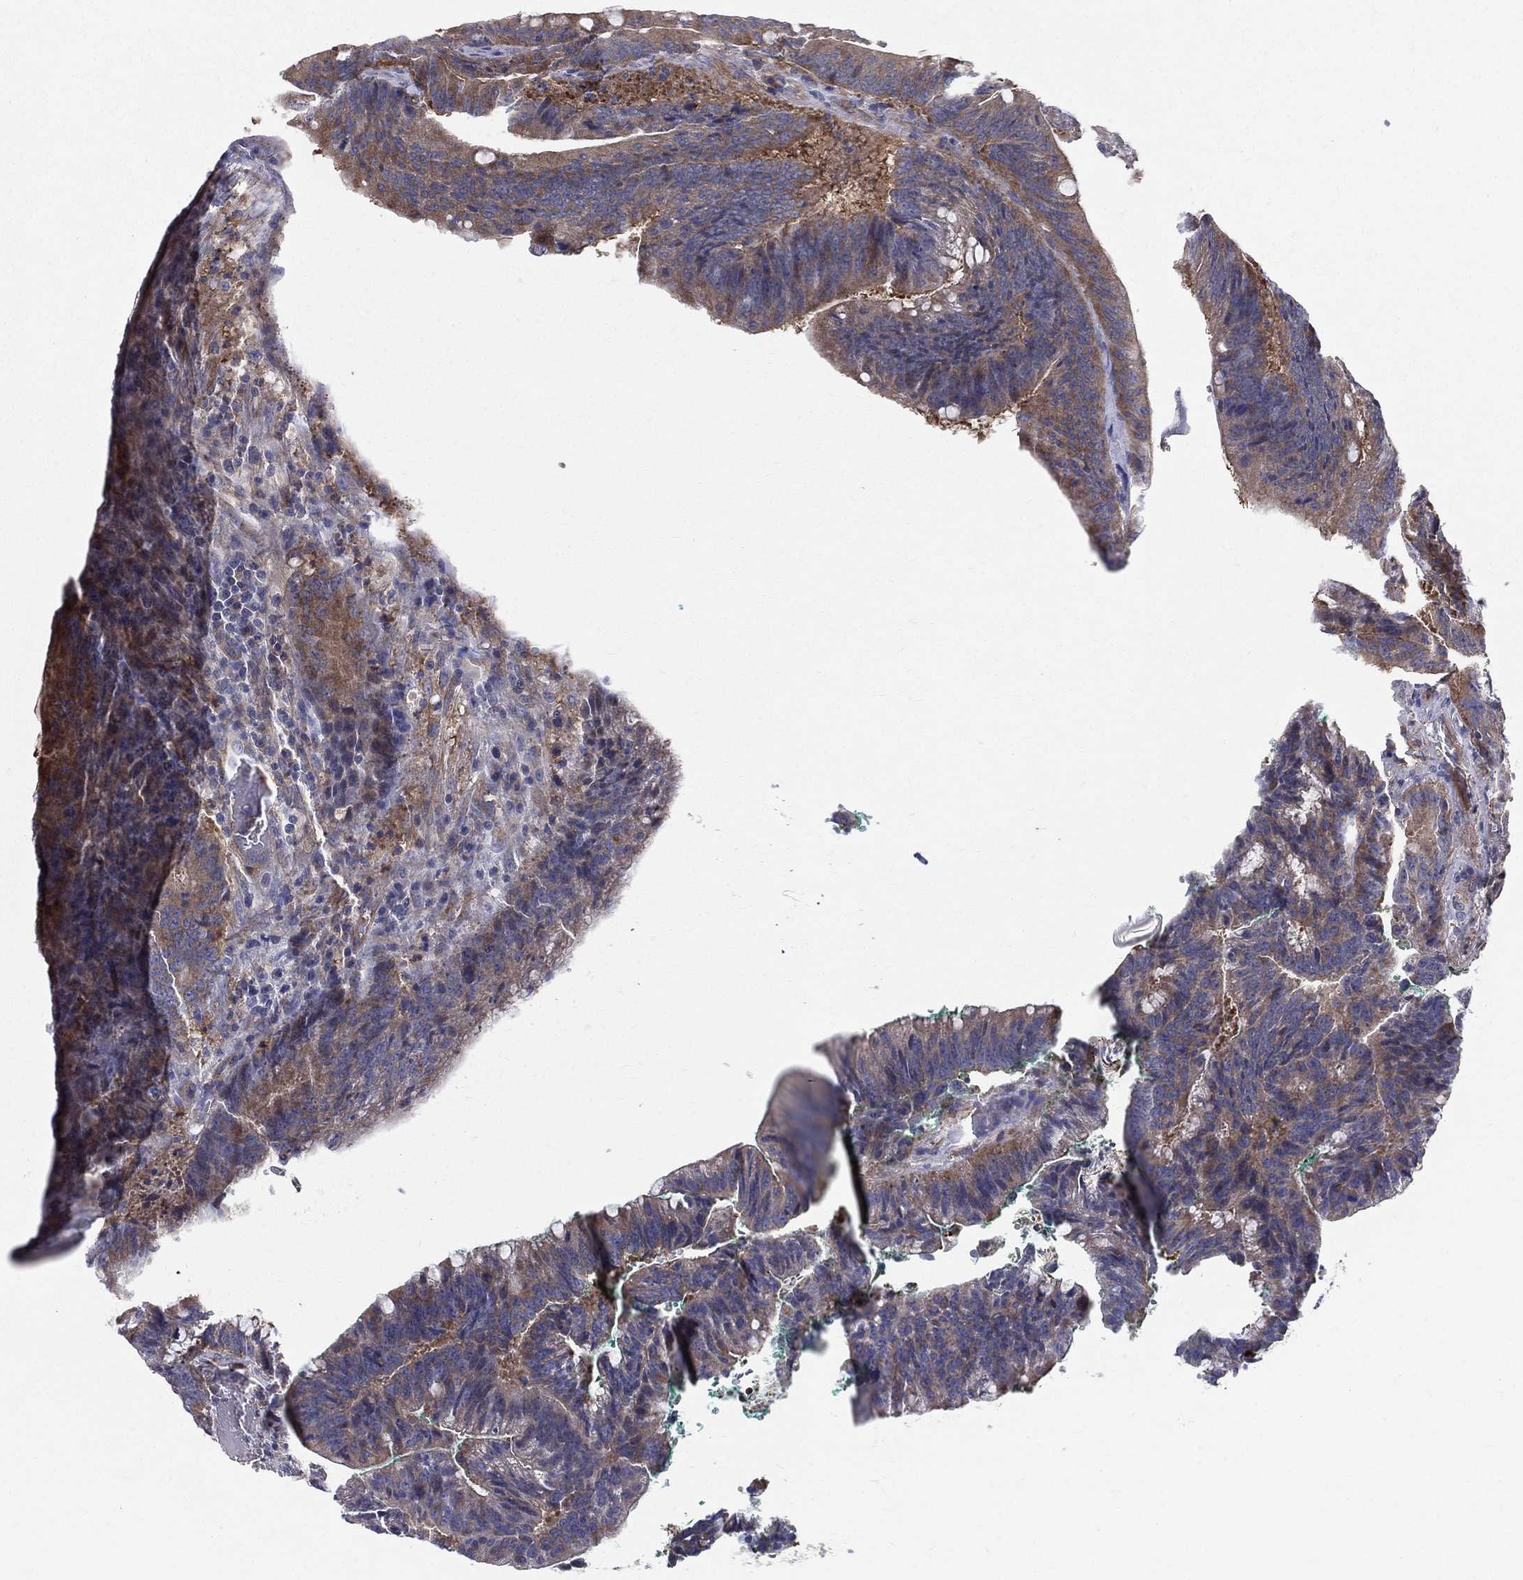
{"staining": {"intensity": "moderate", "quantity": ">75%", "location": "cytoplasmic/membranous"}, "tissue": "colorectal cancer", "cell_type": "Tumor cells", "image_type": "cancer", "snomed": [{"axis": "morphology", "description": "Adenocarcinoma, NOS"}, {"axis": "topography", "description": "Colon"}], "caption": "A medium amount of moderate cytoplasmic/membranous positivity is present in approximately >75% of tumor cells in colorectal cancer (adenocarcinoma) tissue.", "gene": "POMZP3", "patient": {"sex": "female", "age": 87}}